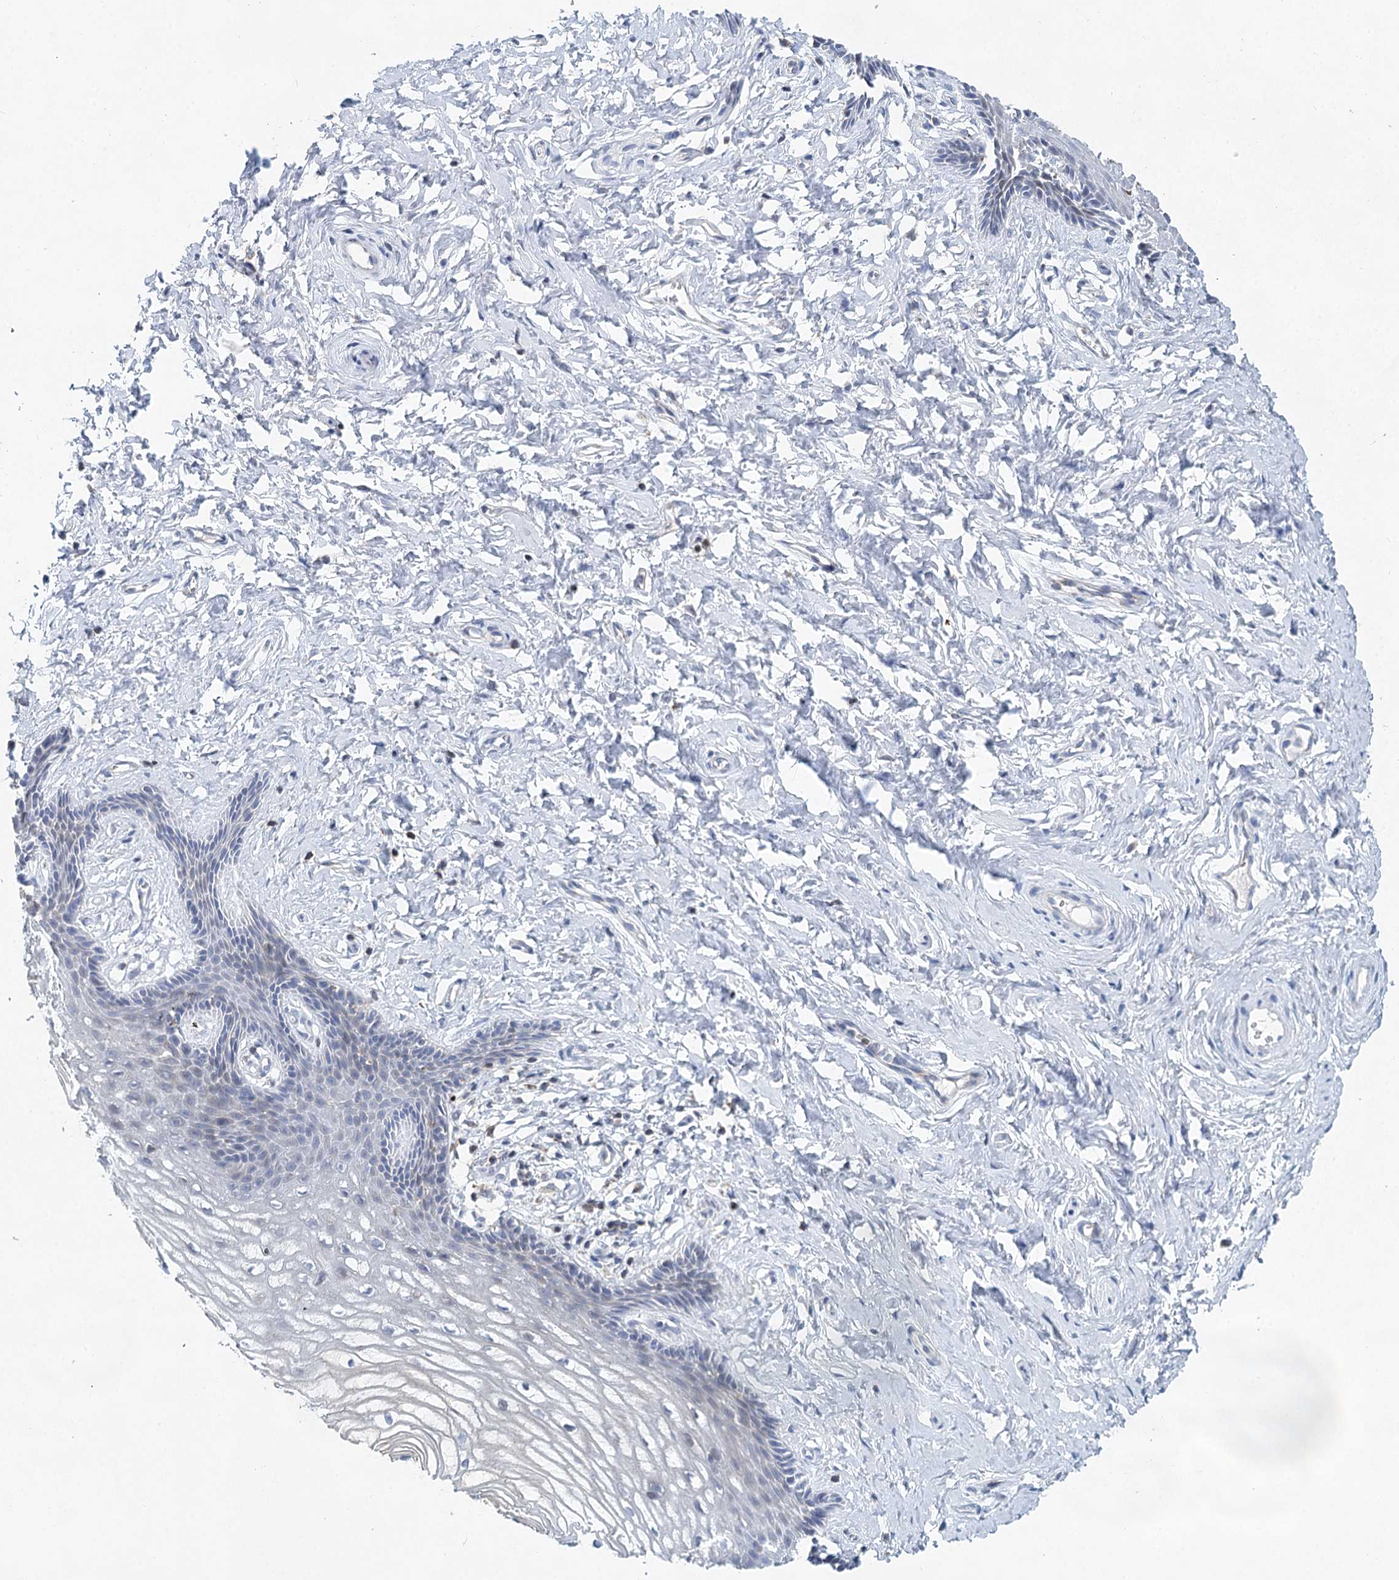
{"staining": {"intensity": "negative", "quantity": "none", "location": "none"}, "tissue": "vagina", "cell_type": "Squamous epithelial cells", "image_type": "normal", "snomed": [{"axis": "morphology", "description": "Normal tissue, NOS"}, {"axis": "topography", "description": "Vagina"}, {"axis": "topography", "description": "Cervix"}], "caption": "DAB (3,3'-diaminobenzidine) immunohistochemical staining of unremarkable vagina shows no significant staining in squamous epithelial cells. Brightfield microscopy of IHC stained with DAB (brown) and hematoxylin (blue), captured at high magnification.", "gene": "XPO6", "patient": {"sex": "female", "age": 40}}